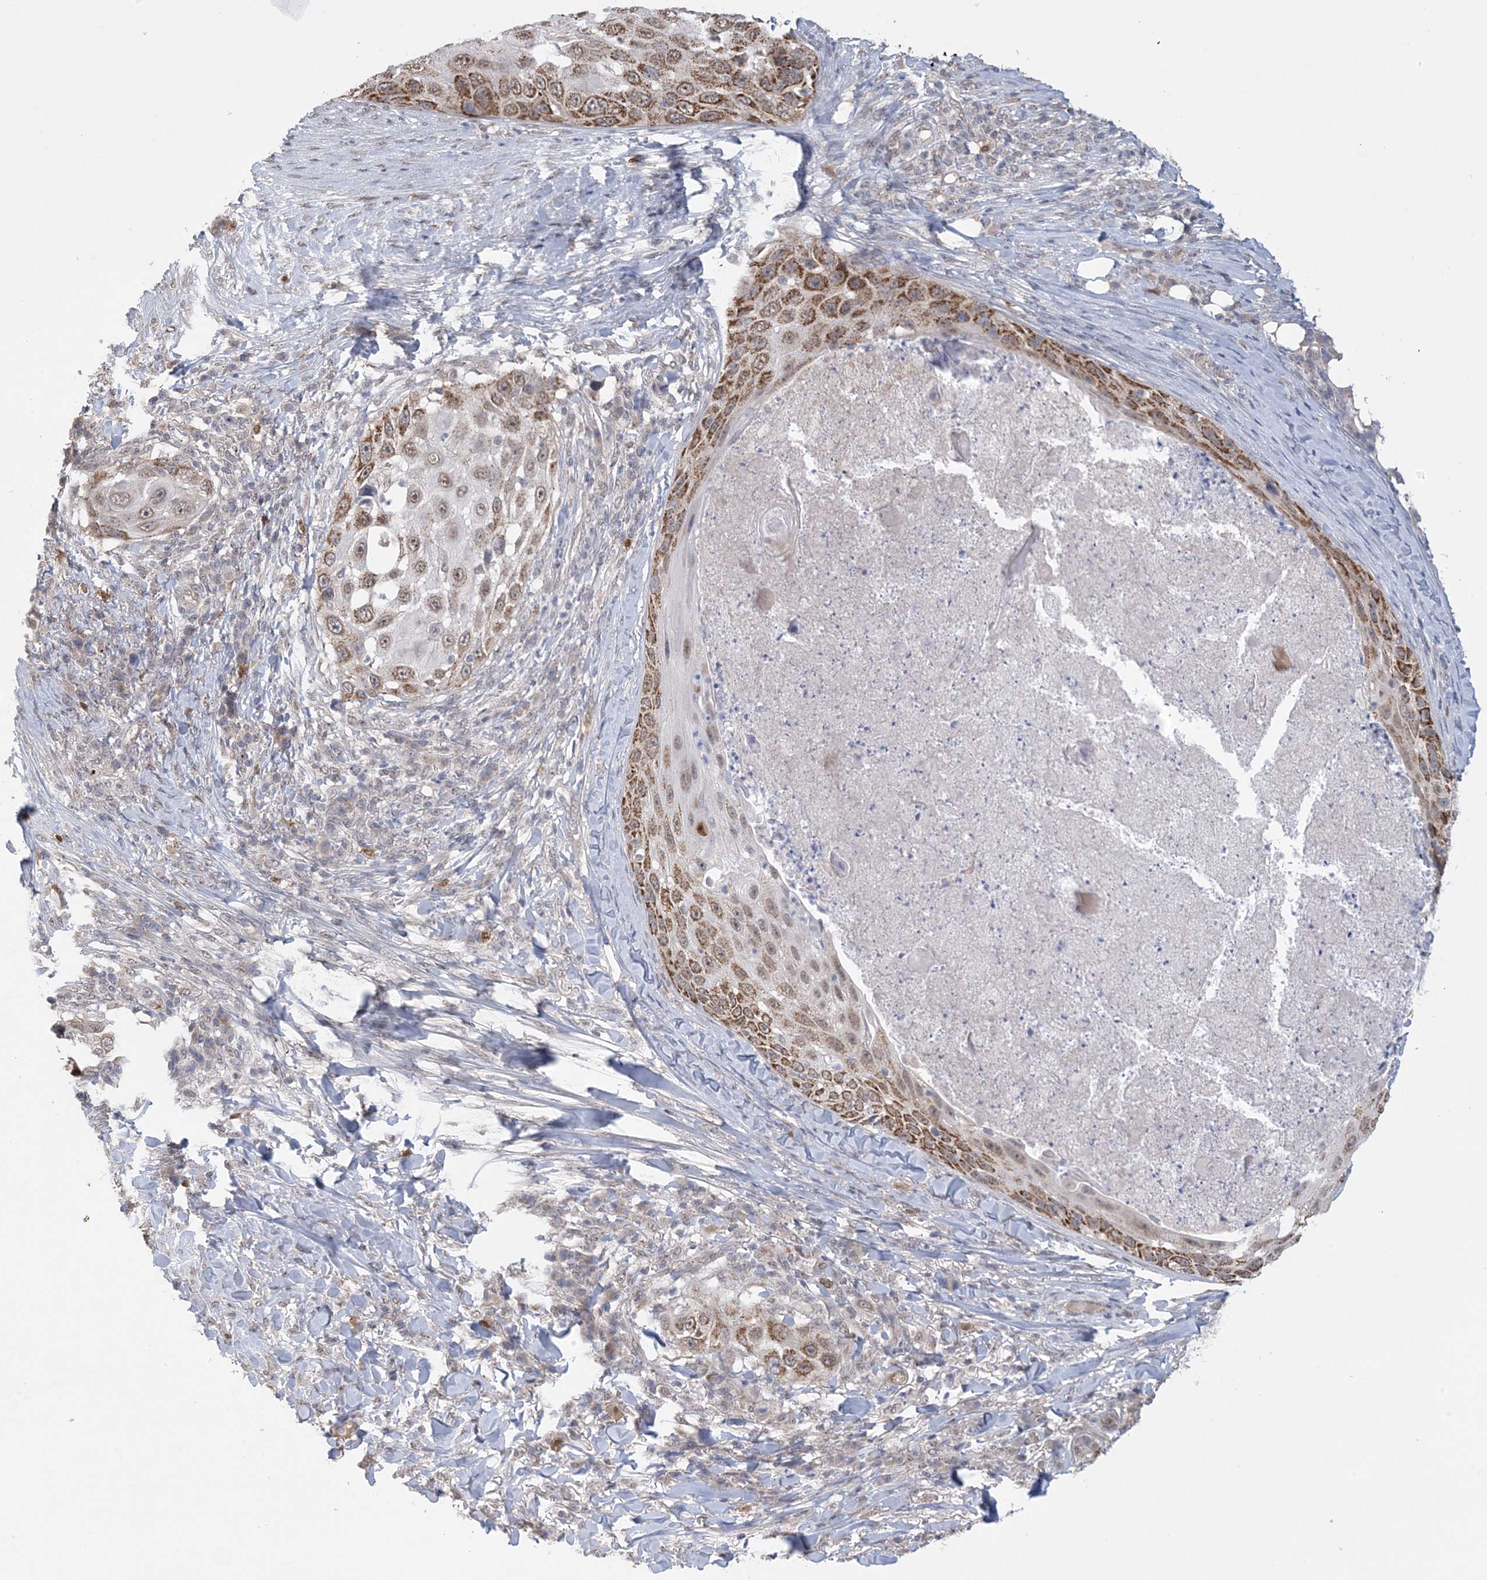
{"staining": {"intensity": "moderate", "quantity": ">75%", "location": "cytoplasmic/membranous,nuclear"}, "tissue": "skin cancer", "cell_type": "Tumor cells", "image_type": "cancer", "snomed": [{"axis": "morphology", "description": "Squamous cell carcinoma, NOS"}, {"axis": "topography", "description": "Skin"}], "caption": "High-magnification brightfield microscopy of skin cancer stained with DAB (brown) and counterstained with hematoxylin (blue). tumor cells exhibit moderate cytoplasmic/membranous and nuclear positivity is present in approximately>75% of cells. Using DAB (brown) and hematoxylin (blue) stains, captured at high magnification using brightfield microscopy.", "gene": "TRMT10C", "patient": {"sex": "female", "age": 44}}